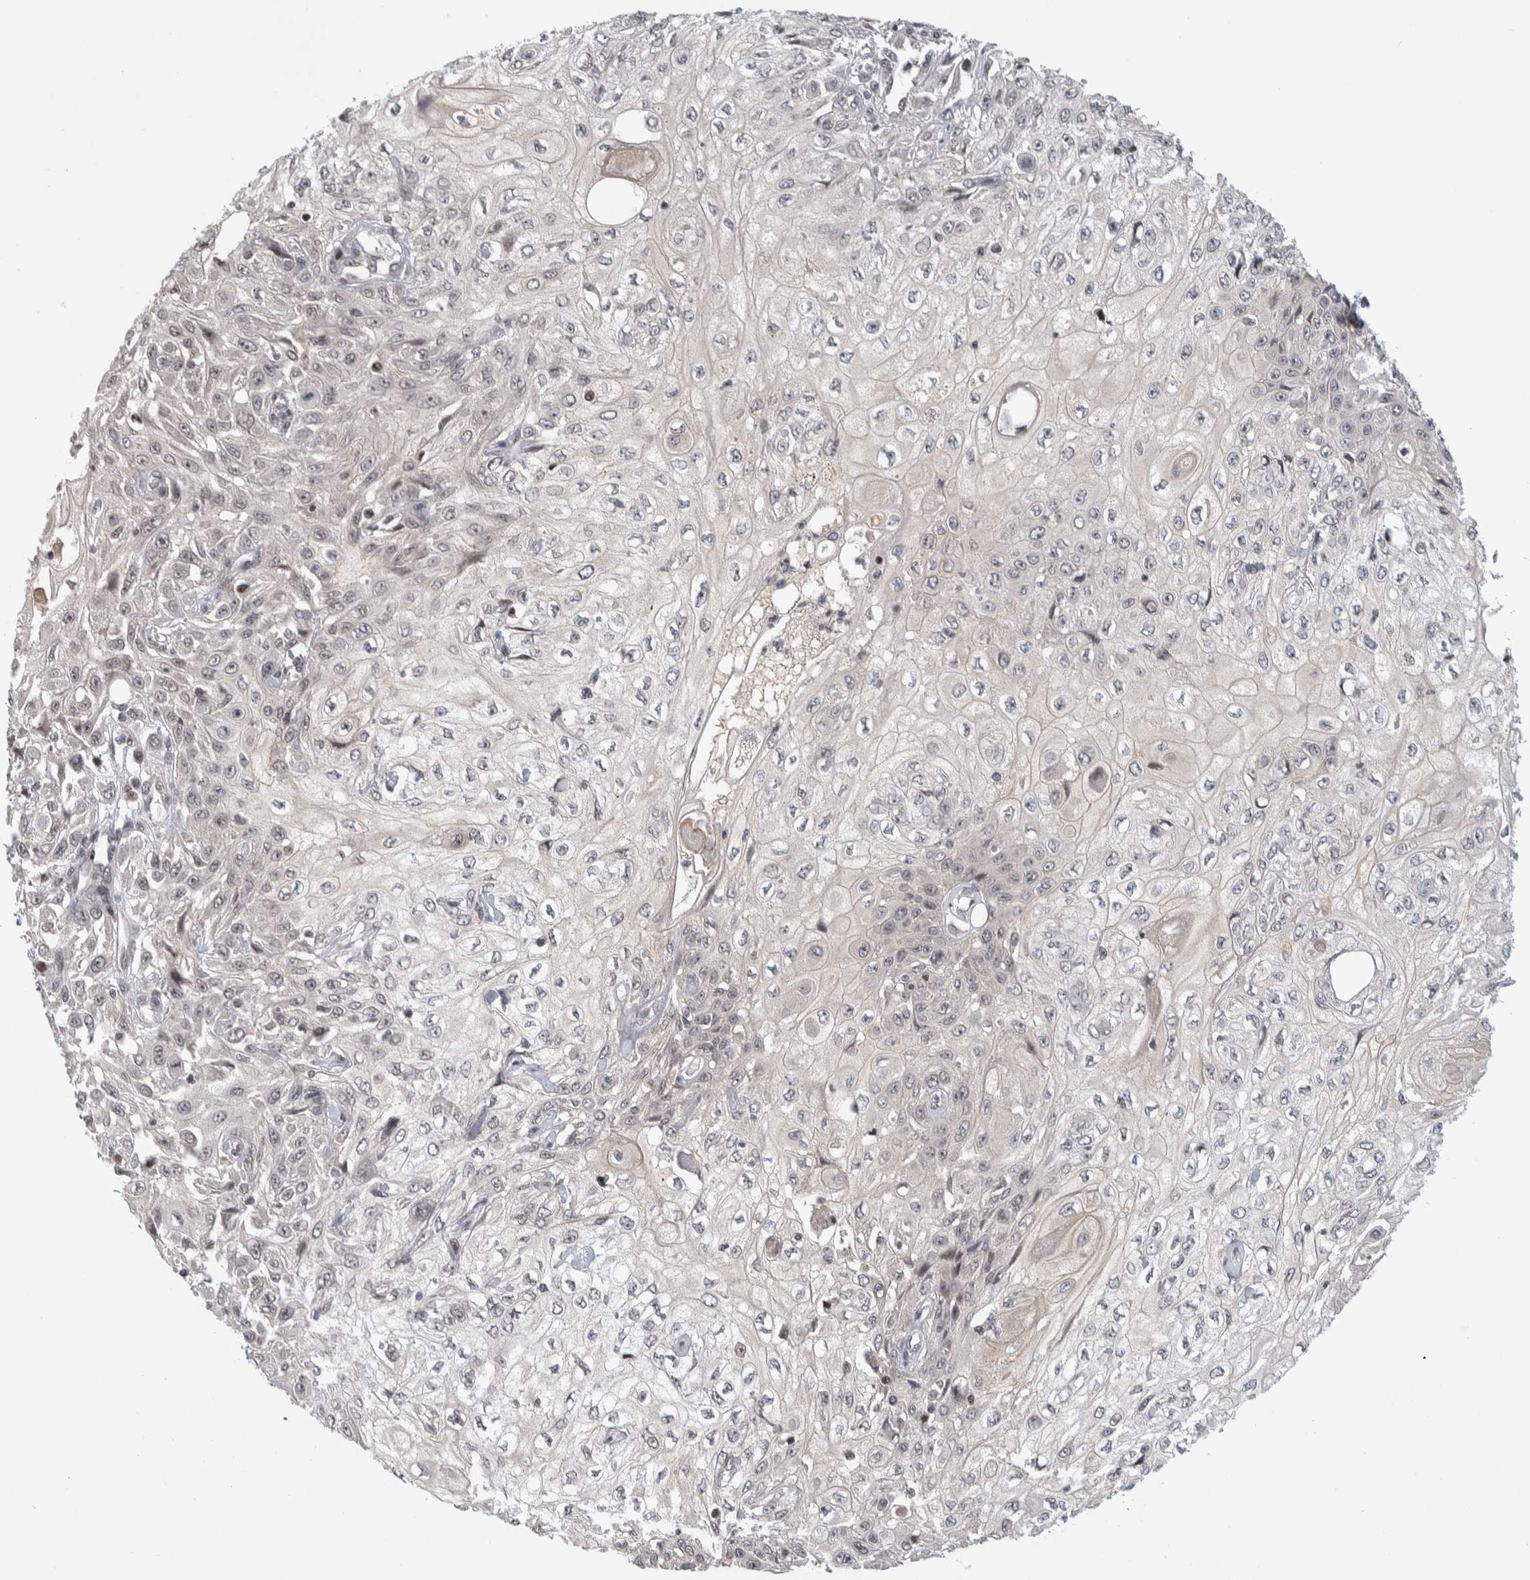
{"staining": {"intensity": "weak", "quantity": "<25%", "location": "nuclear"}, "tissue": "skin cancer", "cell_type": "Tumor cells", "image_type": "cancer", "snomed": [{"axis": "morphology", "description": "Squamous cell carcinoma, NOS"}, {"axis": "morphology", "description": "Squamous cell carcinoma, metastatic, NOS"}, {"axis": "topography", "description": "Skin"}, {"axis": "topography", "description": "Lymph node"}], "caption": "A high-resolution image shows IHC staining of skin cancer, which reveals no significant staining in tumor cells.", "gene": "ZSCAN21", "patient": {"sex": "male", "age": 75}}